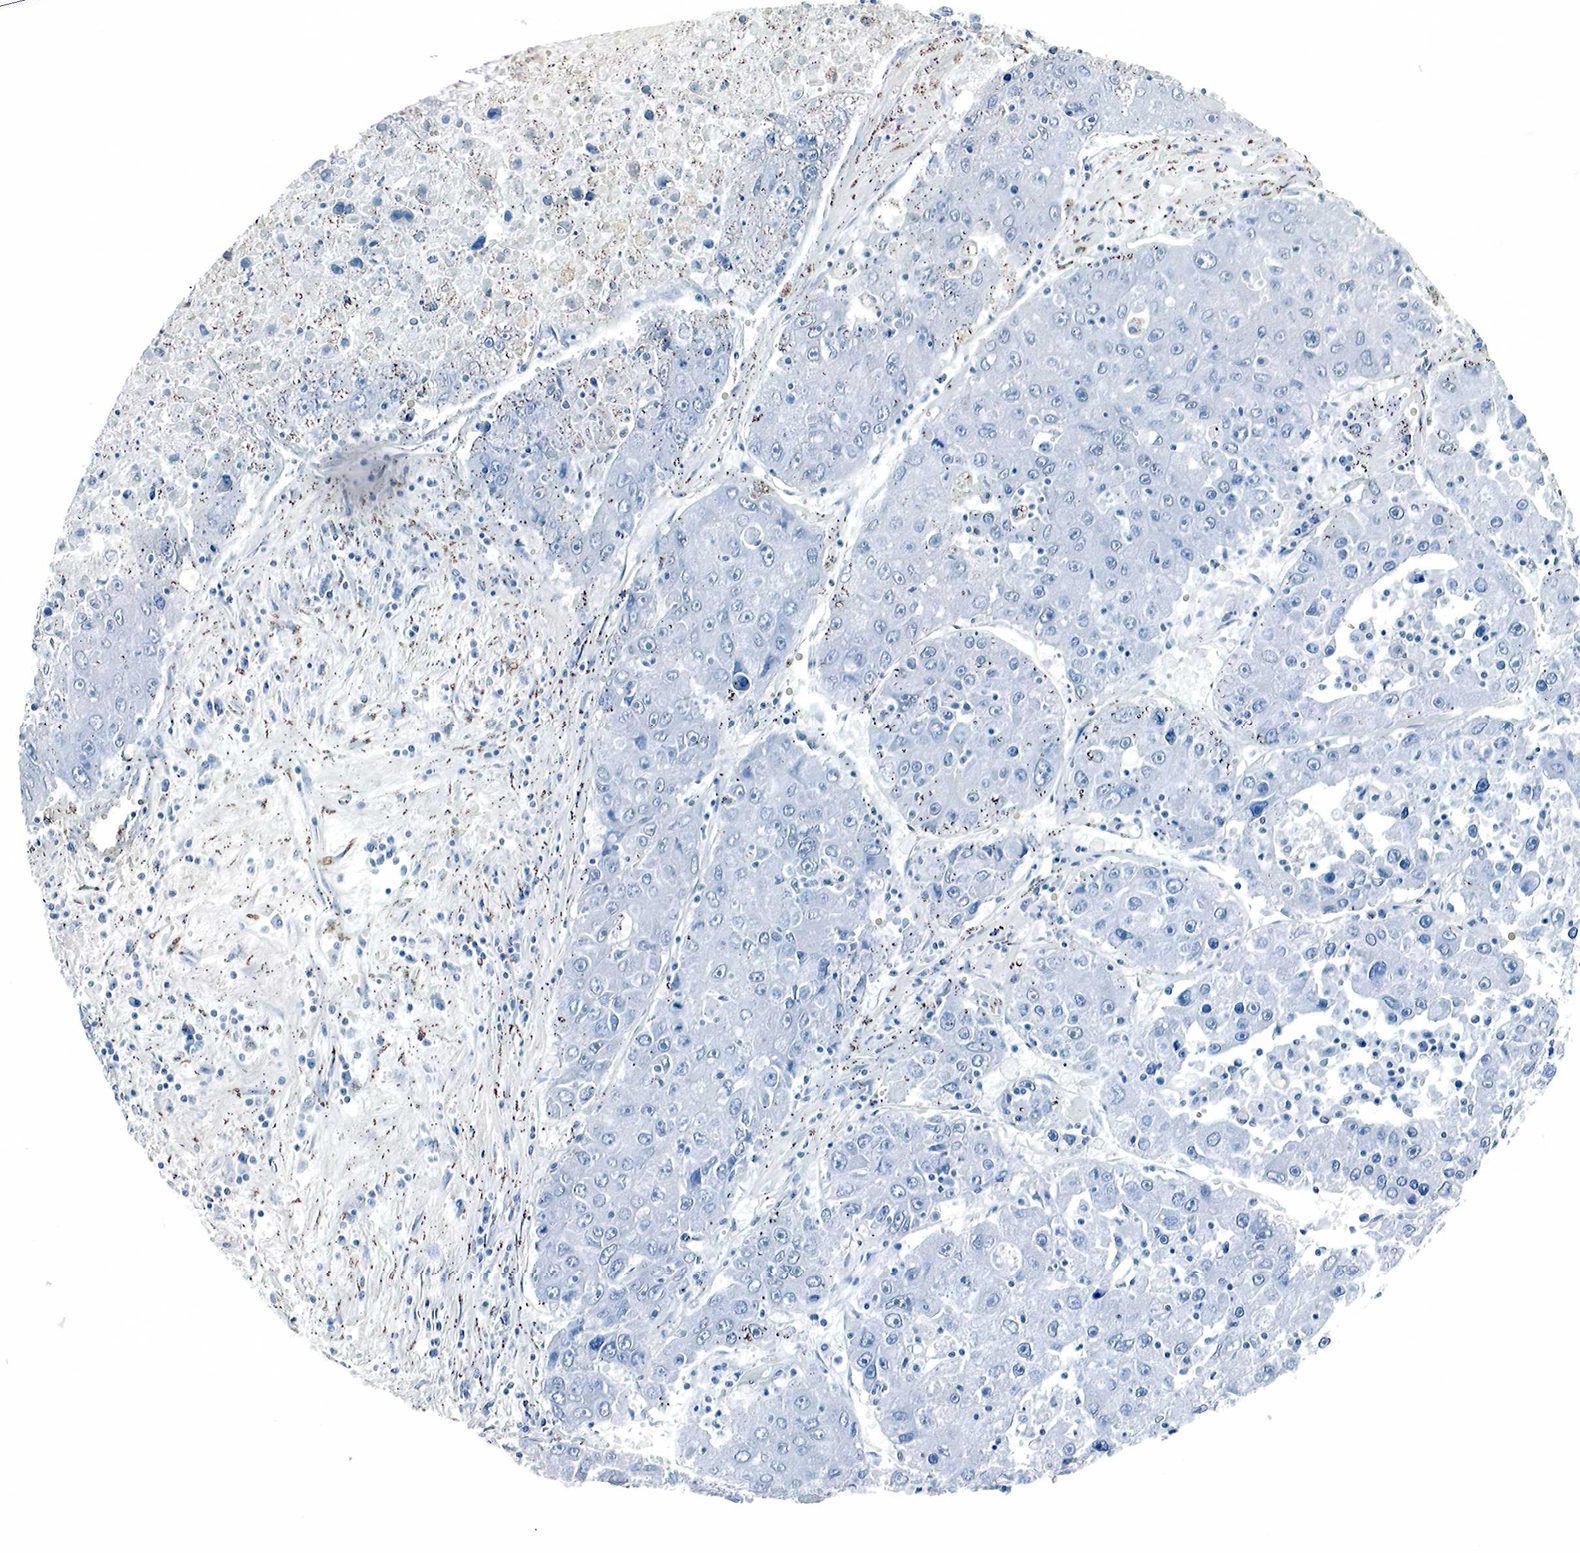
{"staining": {"intensity": "negative", "quantity": "none", "location": "none"}, "tissue": "stomach cancer", "cell_type": "Tumor cells", "image_type": "cancer", "snomed": [{"axis": "morphology", "description": "Adenocarcinoma, NOS"}, {"axis": "topography", "description": "Stomach, upper"}], "caption": "DAB immunohistochemical staining of human stomach adenocarcinoma displays no significant expression in tumor cells.", "gene": "GAST", "patient": {"sex": "male", "age": 63}}